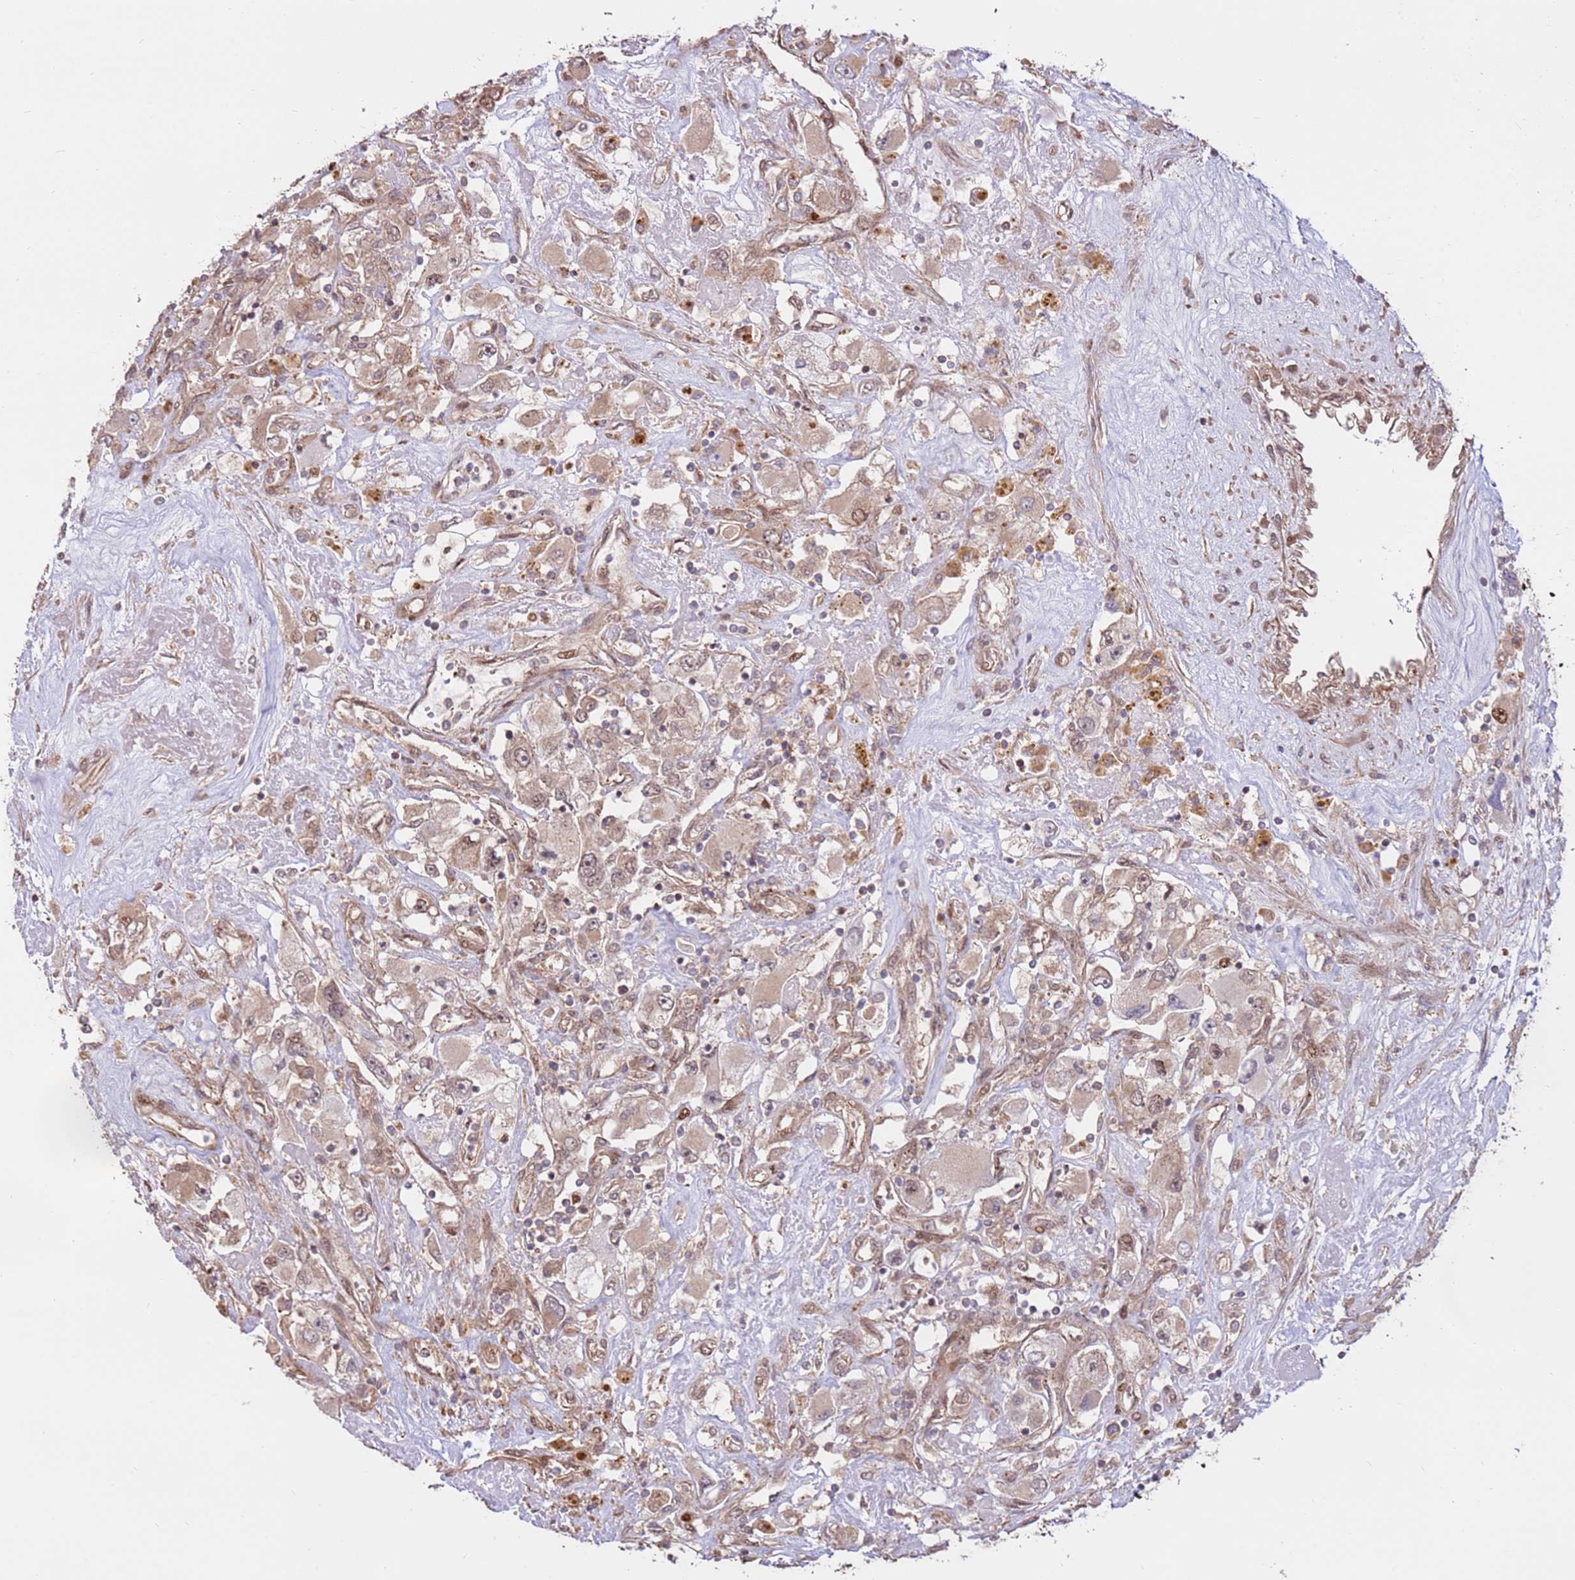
{"staining": {"intensity": "weak", "quantity": ">75%", "location": "cytoplasmic/membranous,nuclear"}, "tissue": "renal cancer", "cell_type": "Tumor cells", "image_type": "cancer", "snomed": [{"axis": "morphology", "description": "Adenocarcinoma, NOS"}, {"axis": "topography", "description": "Kidney"}], "caption": "Renal adenocarcinoma was stained to show a protein in brown. There is low levels of weak cytoplasmic/membranous and nuclear expression in about >75% of tumor cells.", "gene": "CCDC112", "patient": {"sex": "female", "age": 52}}